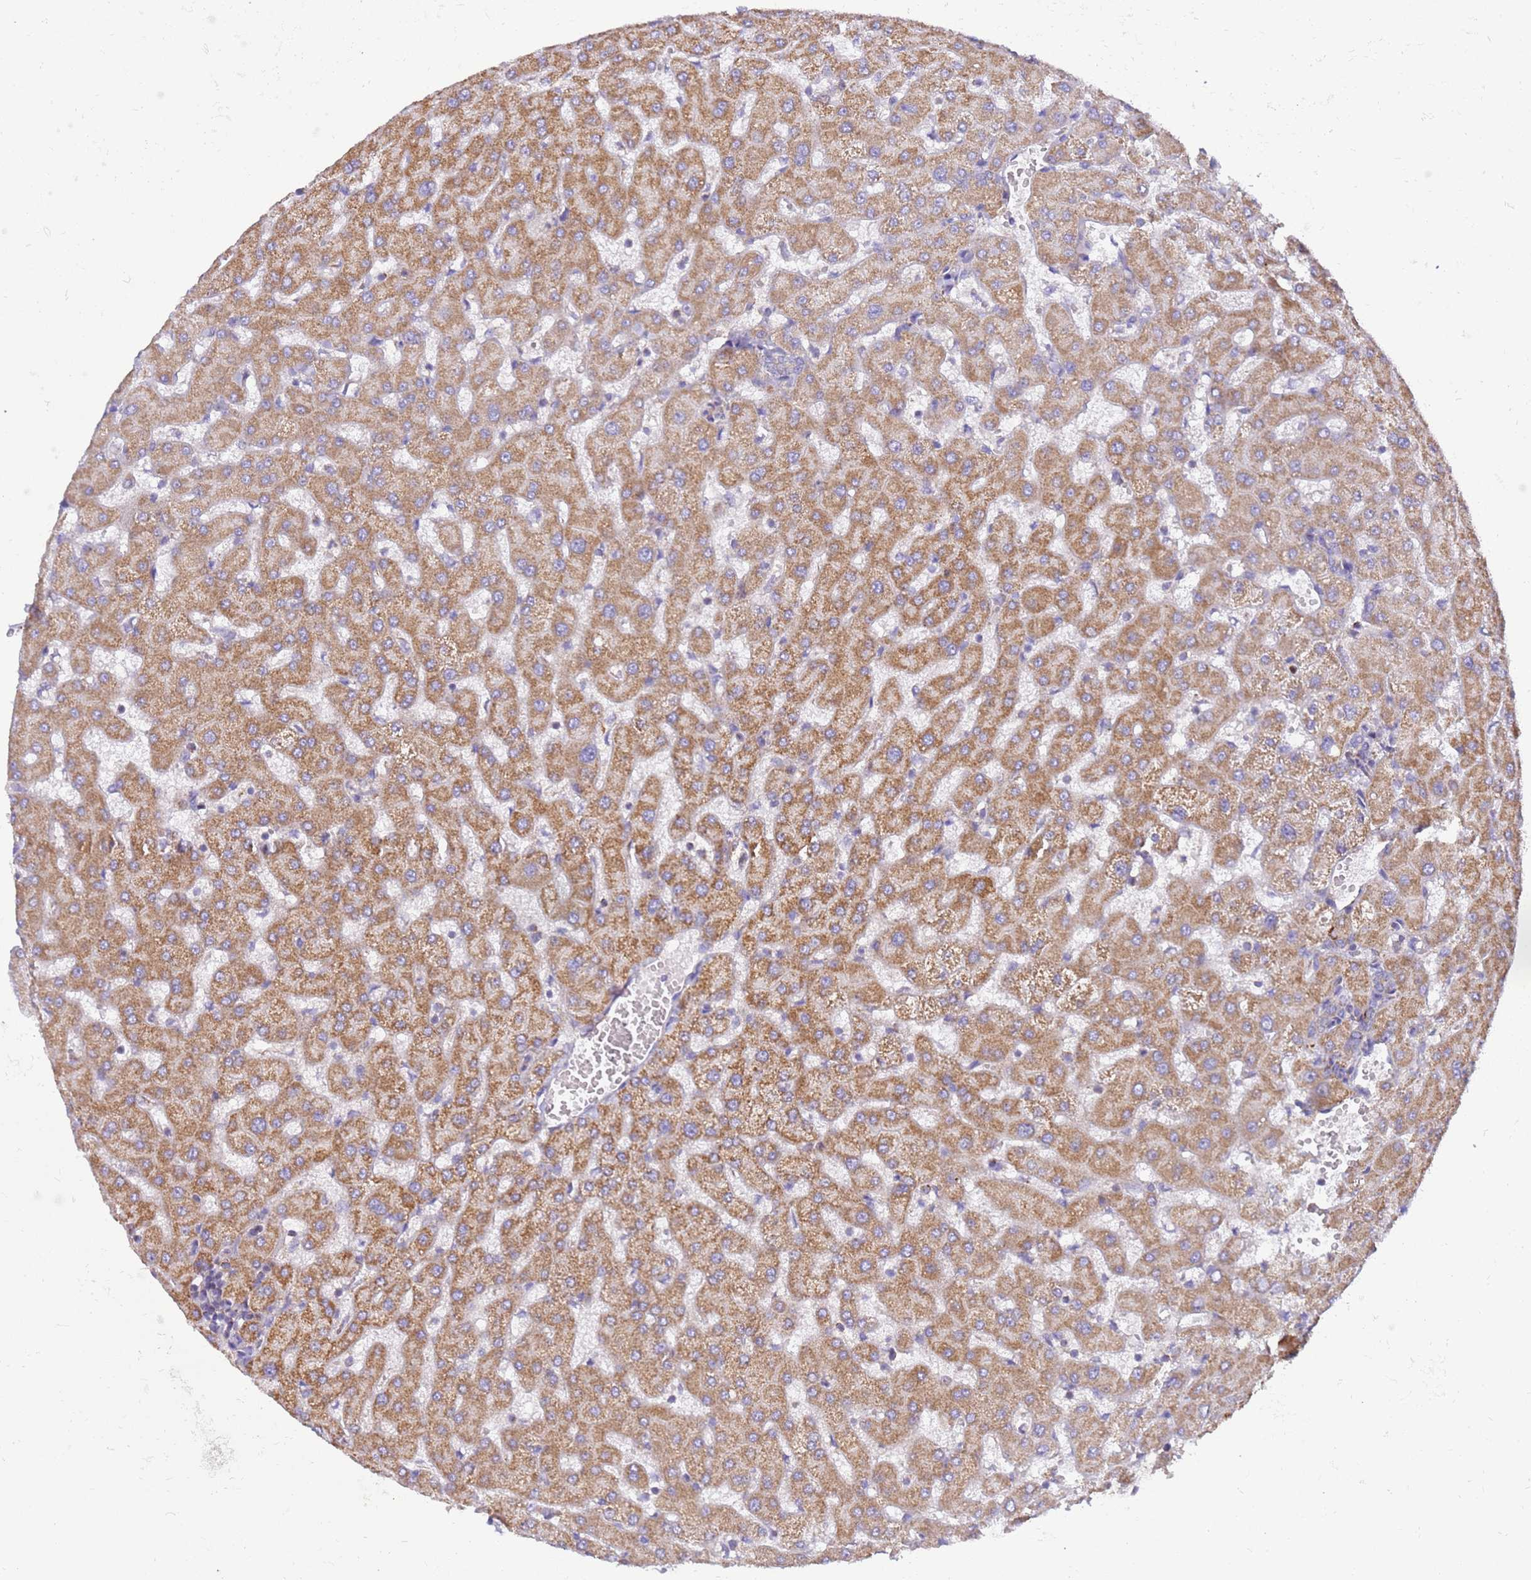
{"staining": {"intensity": "negative", "quantity": "none", "location": "none"}, "tissue": "liver", "cell_type": "Cholangiocytes", "image_type": "normal", "snomed": [{"axis": "morphology", "description": "Normal tissue, NOS"}, {"axis": "topography", "description": "Liver"}], "caption": "This photomicrograph is of normal liver stained with IHC to label a protein in brown with the nuclei are counter-stained blue. There is no positivity in cholangiocytes. Nuclei are stained in blue.", "gene": "MRPL20", "patient": {"sex": "female", "age": 63}}